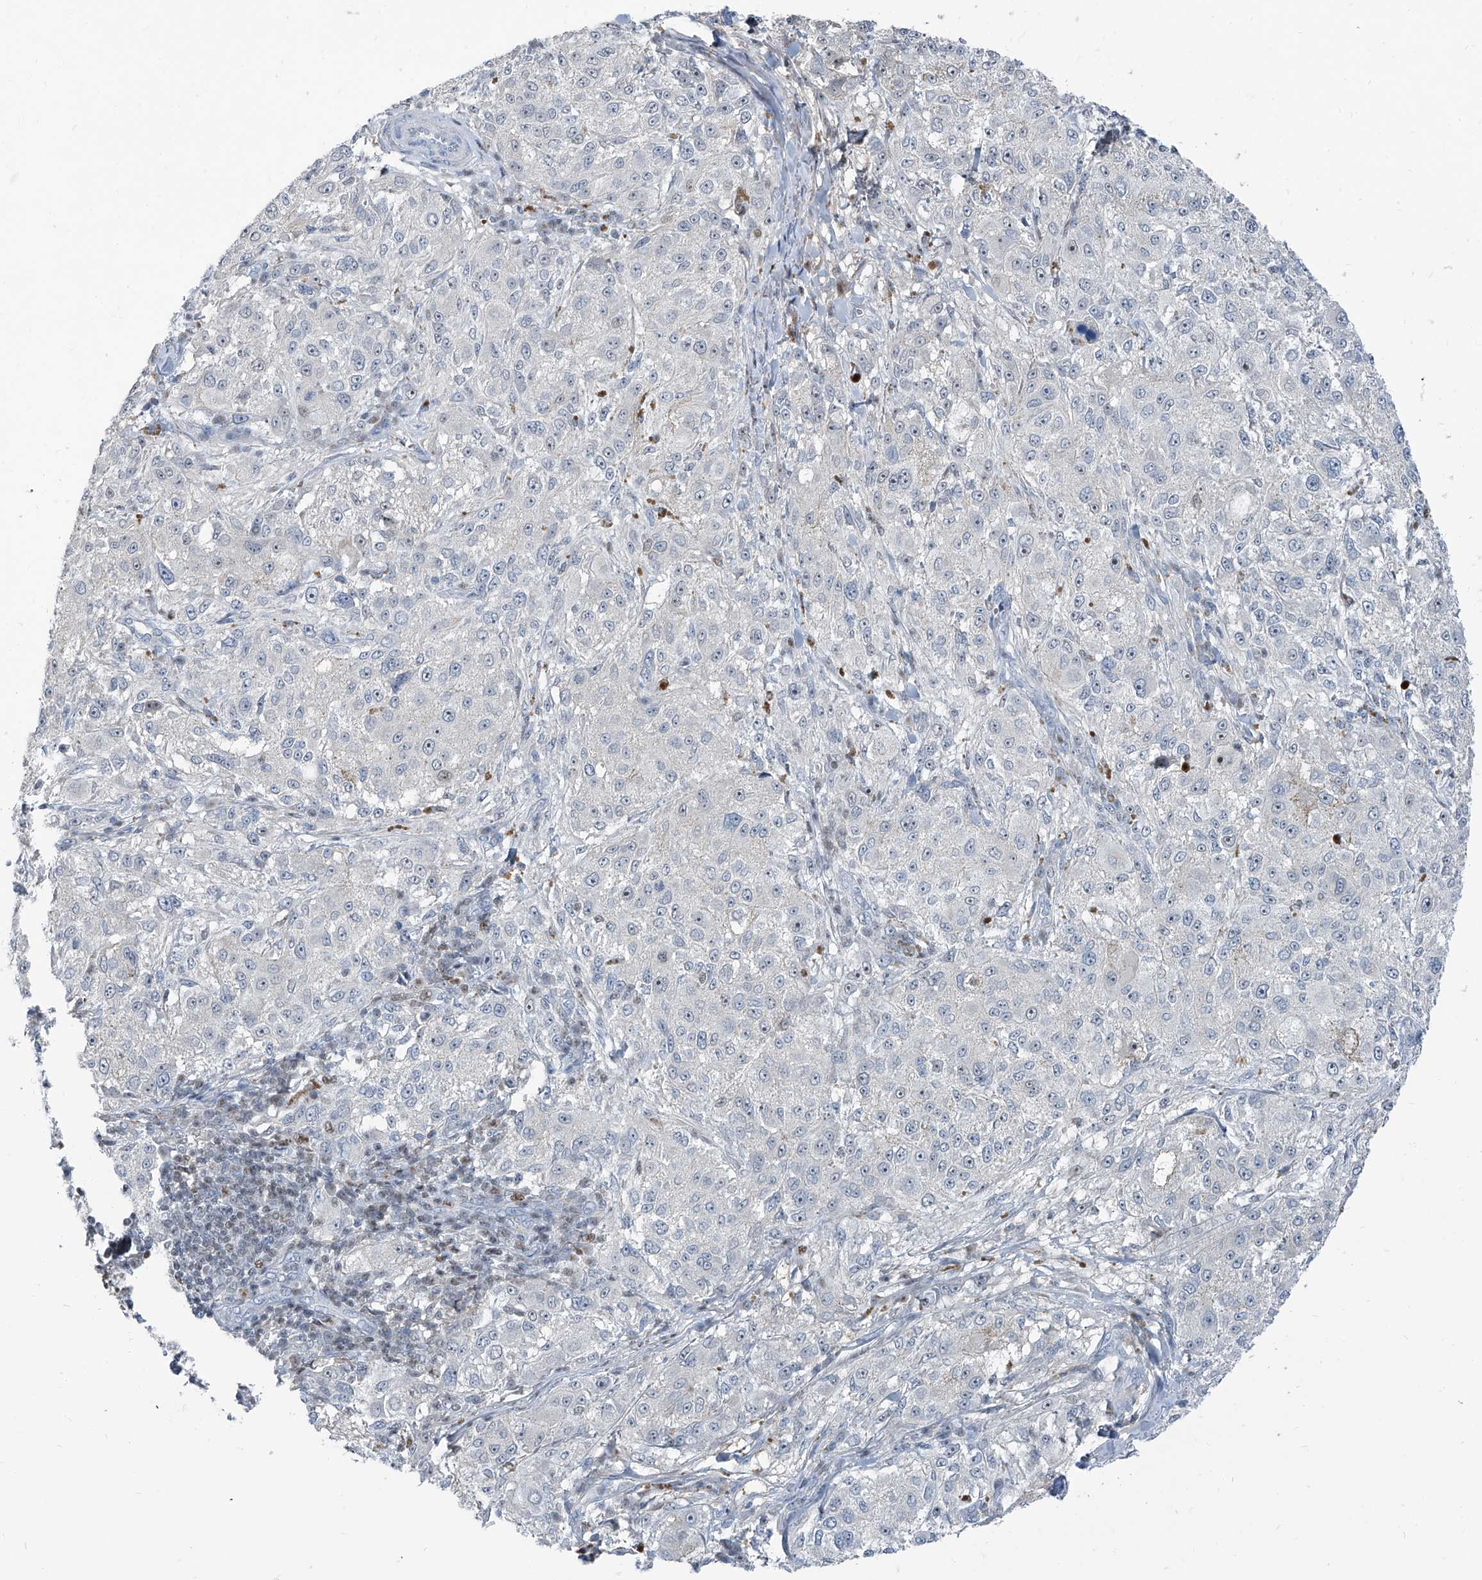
{"staining": {"intensity": "negative", "quantity": "none", "location": "none"}, "tissue": "melanoma", "cell_type": "Tumor cells", "image_type": "cancer", "snomed": [{"axis": "morphology", "description": "Necrosis, NOS"}, {"axis": "morphology", "description": "Malignant melanoma, NOS"}, {"axis": "topography", "description": "Skin"}], "caption": "This is a photomicrograph of IHC staining of malignant melanoma, which shows no staining in tumor cells.", "gene": "HOXA3", "patient": {"sex": "female", "age": 87}}